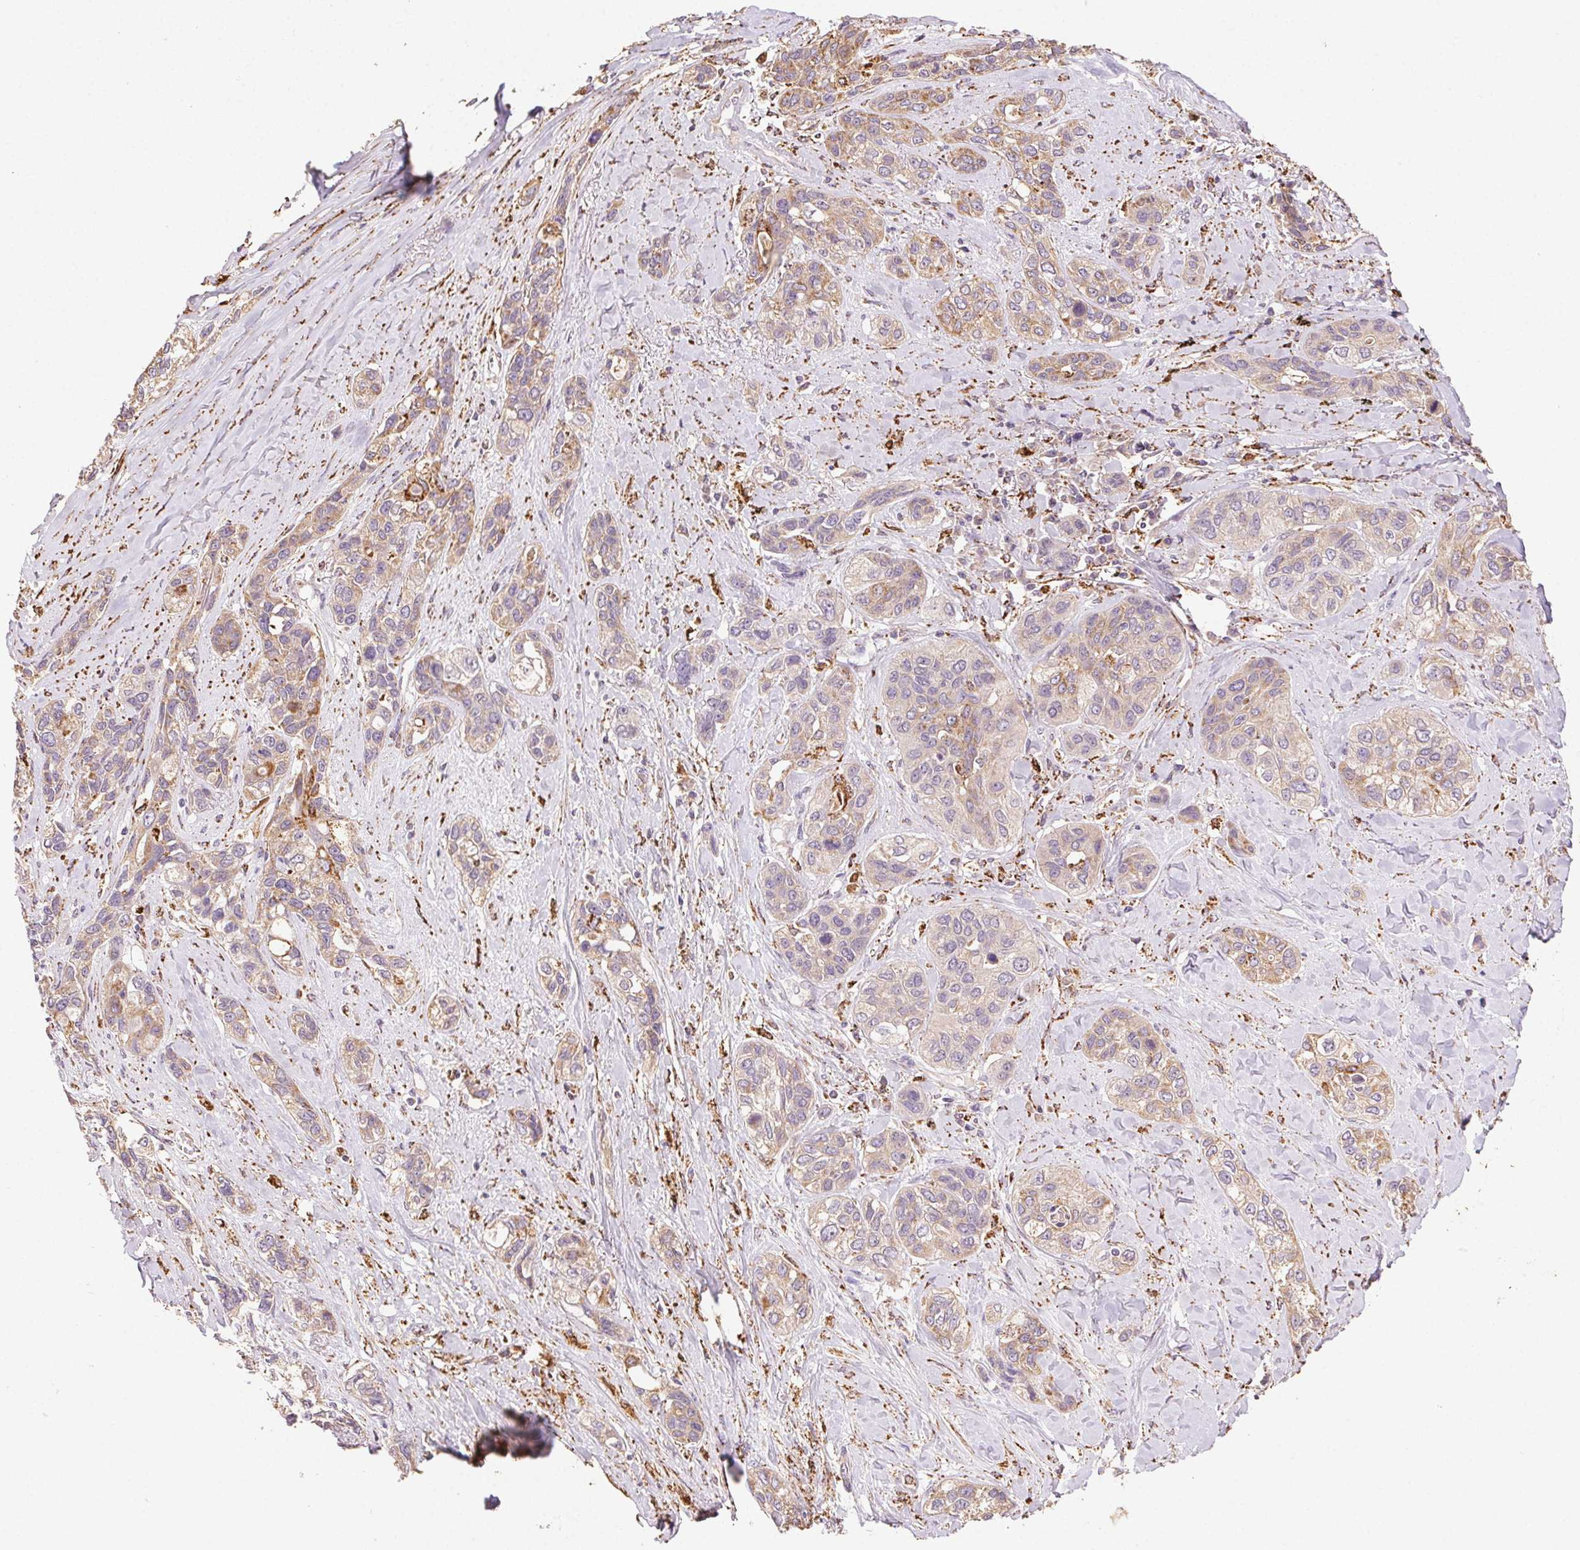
{"staining": {"intensity": "weak", "quantity": ">75%", "location": "cytoplasmic/membranous"}, "tissue": "lung cancer", "cell_type": "Tumor cells", "image_type": "cancer", "snomed": [{"axis": "morphology", "description": "Squamous cell carcinoma, NOS"}, {"axis": "topography", "description": "Lung"}], "caption": "Immunohistochemistry (IHC) (DAB (3,3'-diaminobenzidine)) staining of human lung cancer demonstrates weak cytoplasmic/membranous protein expression in approximately >75% of tumor cells.", "gene": "FNBP1L", "patient": {"sex": "female", "age": 70}}